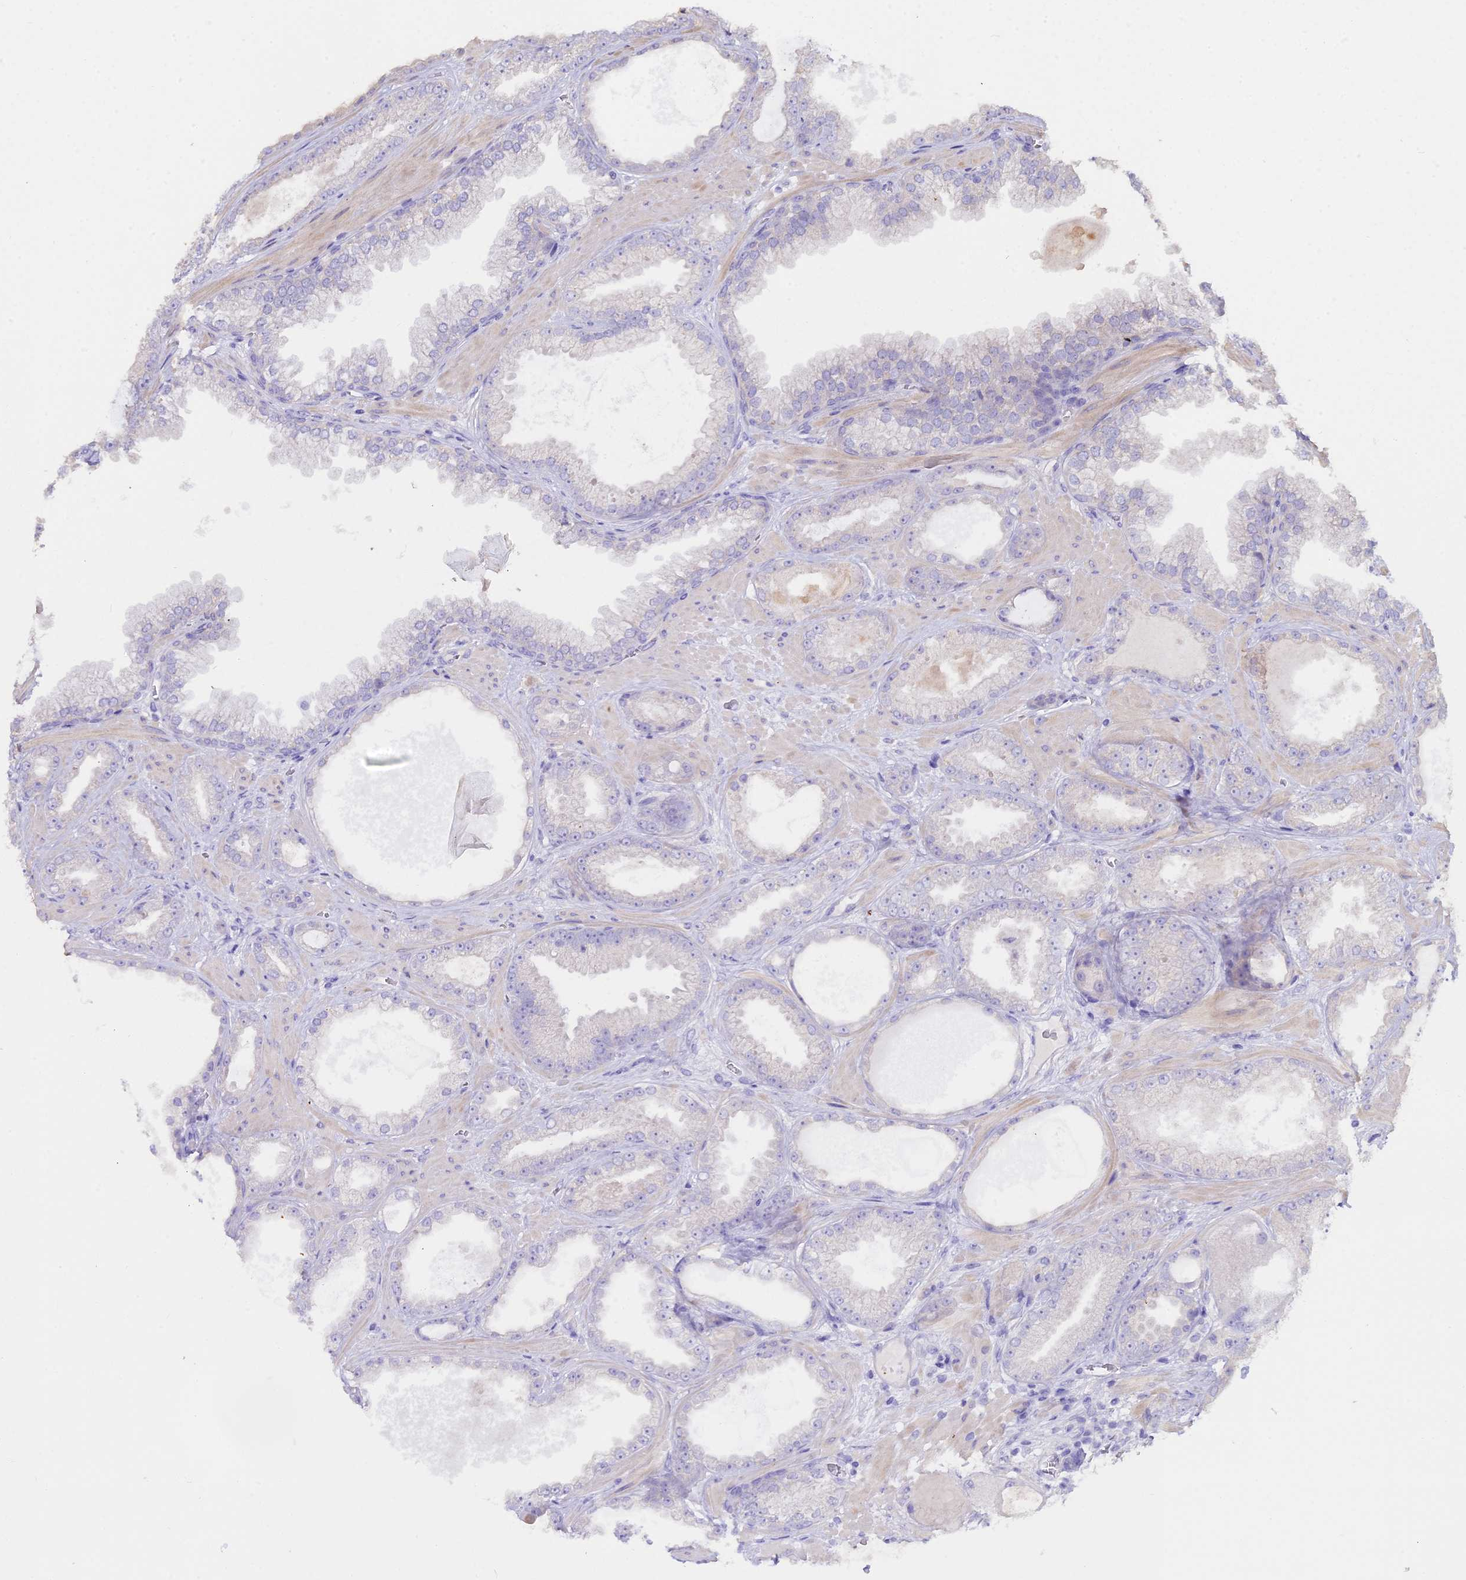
{"staining": {"intensity": "negative", "quantity": "none", "location": "none"}, "tissue": "prostate cancer", "cell_type": "Tumor cells", "image_type": "cancer", "snomed": [{"axis": "morphology", "description": "Adenocarcinoma, Low grade"}, {"axis": "topography", "description": "Prostate"}], "caption": "Prostate cancer was stained to show a protein in brown. There is no significant positivity in tumor cells.", "gene": "GLYAT", "patient": {"sex": "male", "age": 57}}